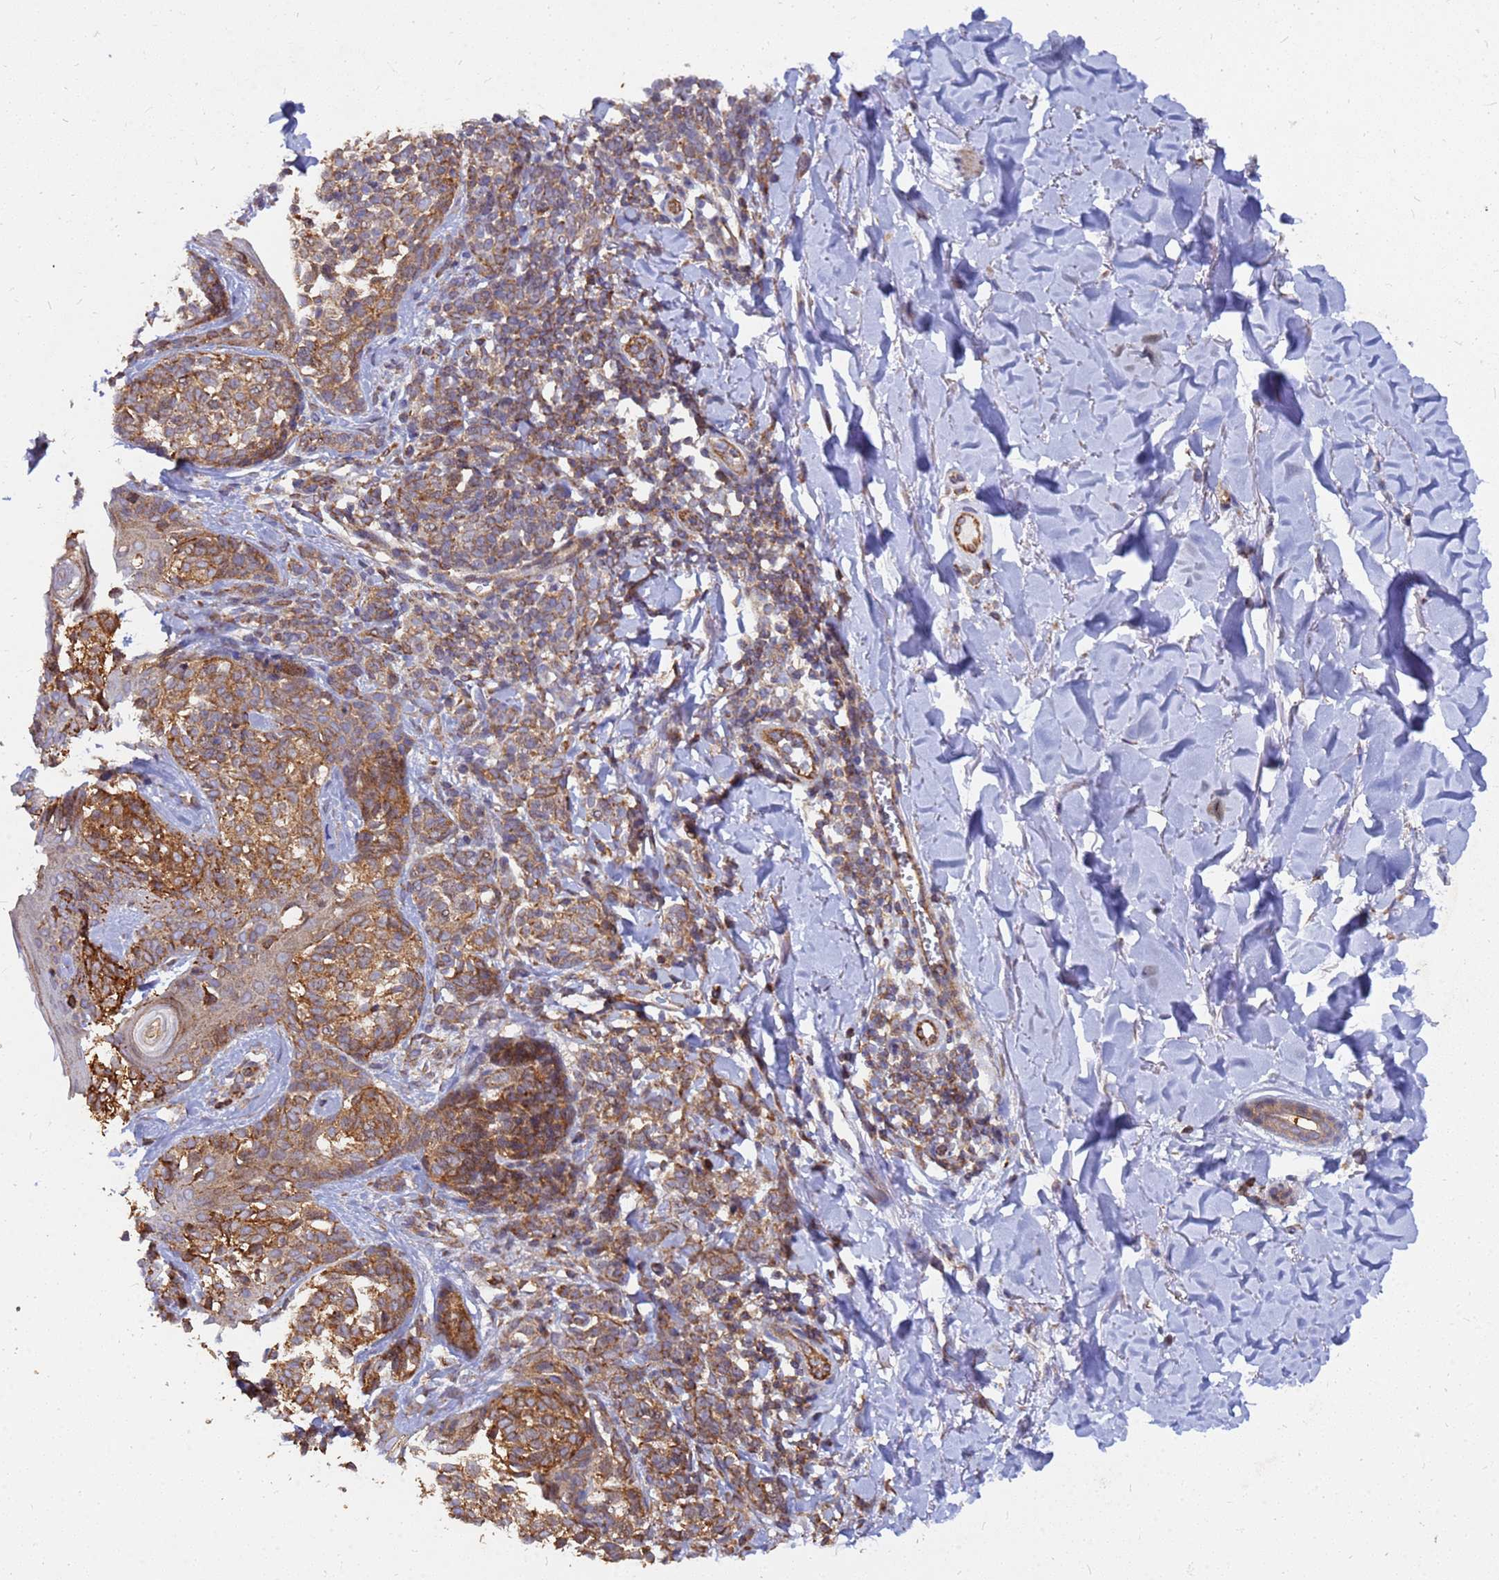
{"staining": {"intensity": "moderate", "quantity": ">75%", "location": "cytoplasmic/membranous"}, "tissue": "melanoma", "cell_type": "Tumor cells", "image_type": "cancer", "snomed": [{"axis": "morphology", "description": "Malignant melanoma, NOS"}, {"axis": "topography", "description": "Skin of upper extremity"}], "caption": "Protein staining displays moderate cytoplasmic/membranous staining in approximately >75% of tumor cells in melanoma. (Brightfield microscopy of DAB IHC at high magnification).", "gene": "CDC34", "patient": {"sex": "male", "age": 40}}